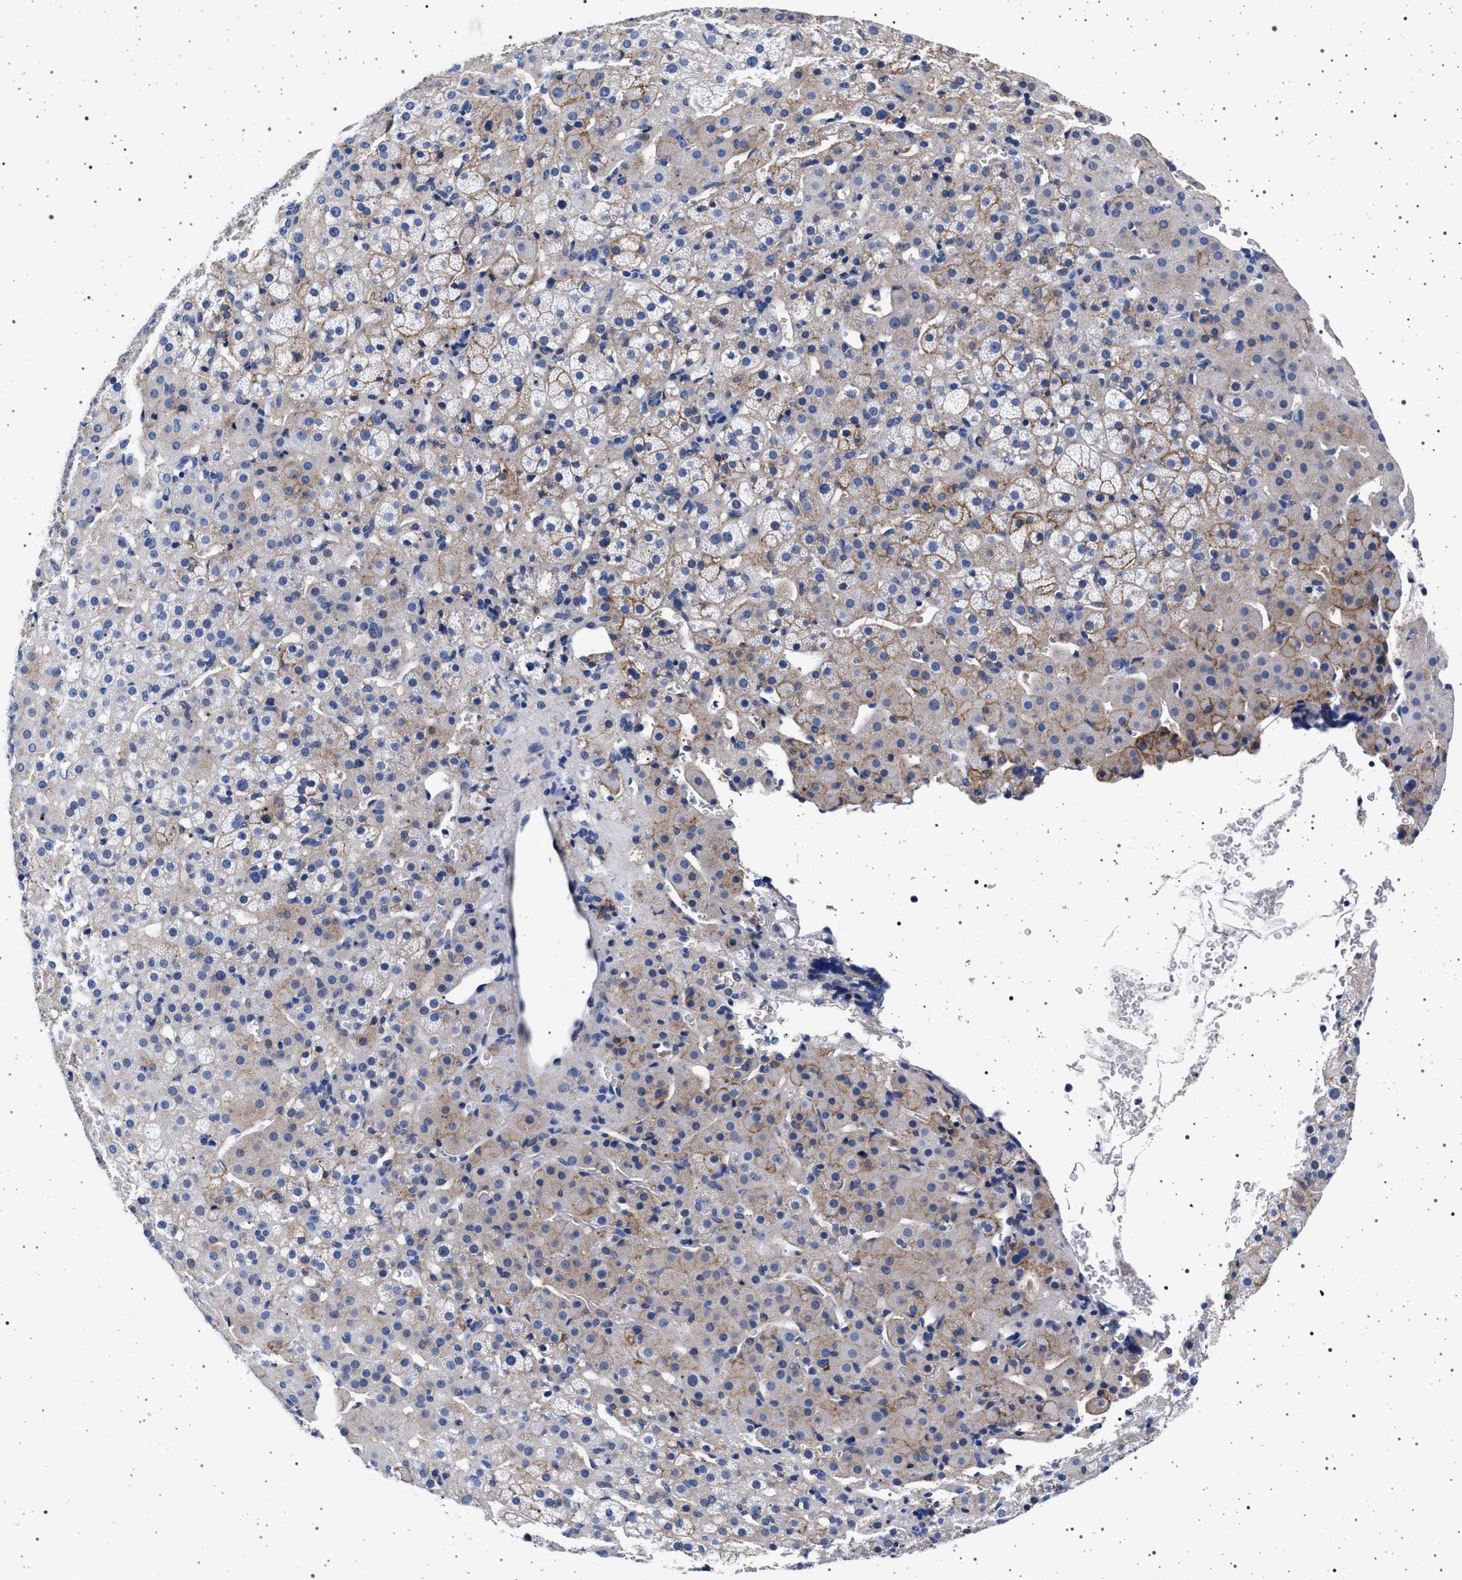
{"staining": {"intensity": "weak", "quantity": "25%-75%", "location": "cytoplasmic/membranous"}, "tissue": "adrenal gland", "cell_type": "Glandular cells", "image_type": "normal", "snomed": [{"axis": "morphology", "description": "Normal tissue, NOS"}, {"axis": "topography", "description": "Adrenal gland"}], "caption": "Immunohistochemical staining of normal human adrenal gland demonstrates 25%-75% levels of weak cytoplasmic/membranous protein positivity in approximately 25%-75% of glandular cells.", "gene": "SLC9A1", "patient": {"sex": "female", "age": 57}}